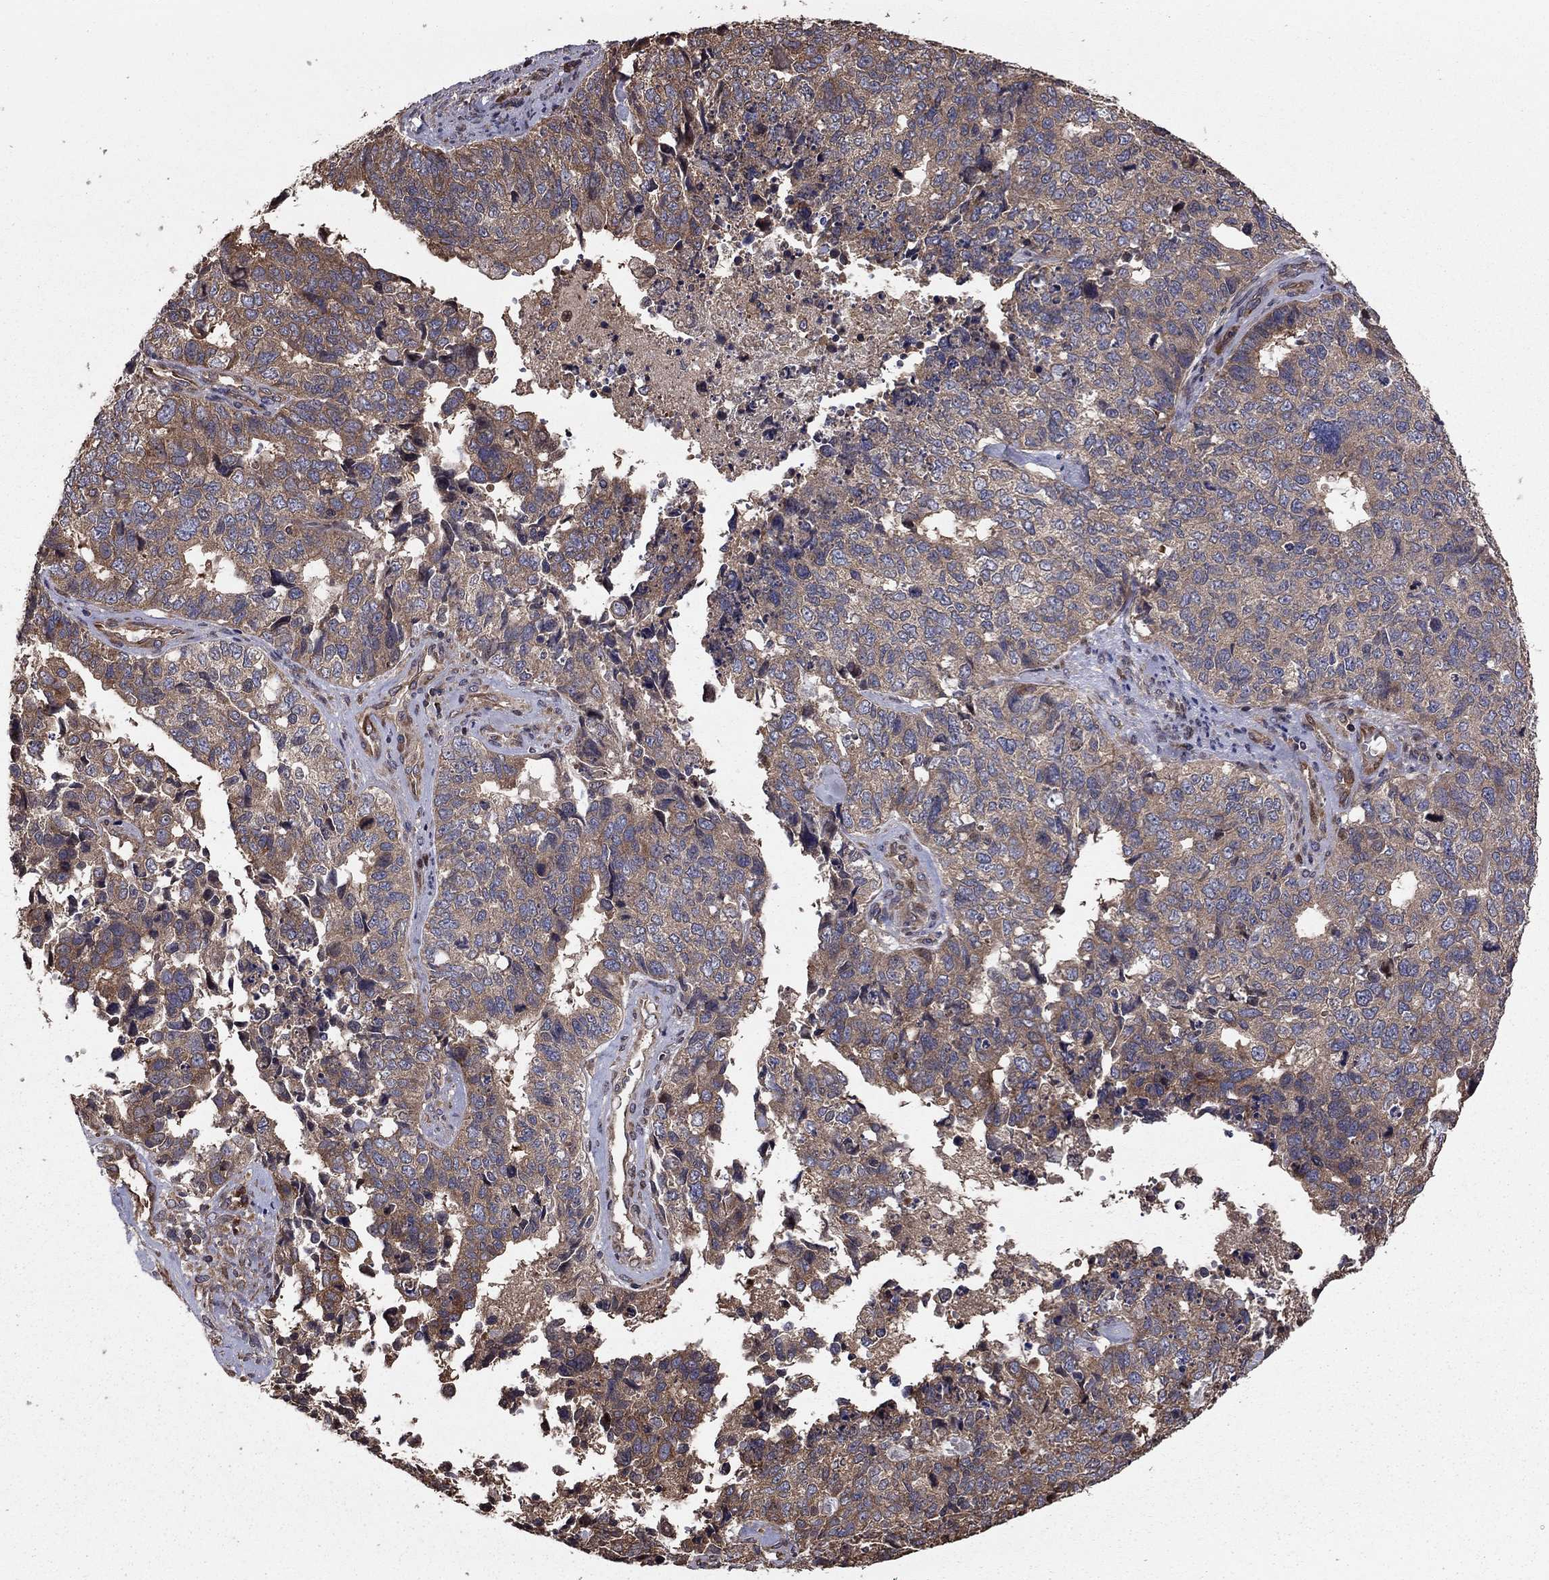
{"staining": {"intensity": "weak", "quantity": "25%-75%", "location": "cytoplasmic/membranous"}, "tissue": "cervical cancer", "cell_type": "Tumor cells", "image_type": "cancer", "snomed": [{"axis": "morphology", "description": "Squamous cell carcinoma, NOS"}, {"axis": "topography", "description": "Cervix"}], "caption": "An IHC micrograph of neoplastic tissue is shown. Protein staining in brown labels weak cytoplasmic/membranous positivity in cervical cancer (squamous cell carcinoma) within tumor cells.", "gene": "BABAM2", "patient": {"sex": "female", "age": 63}}